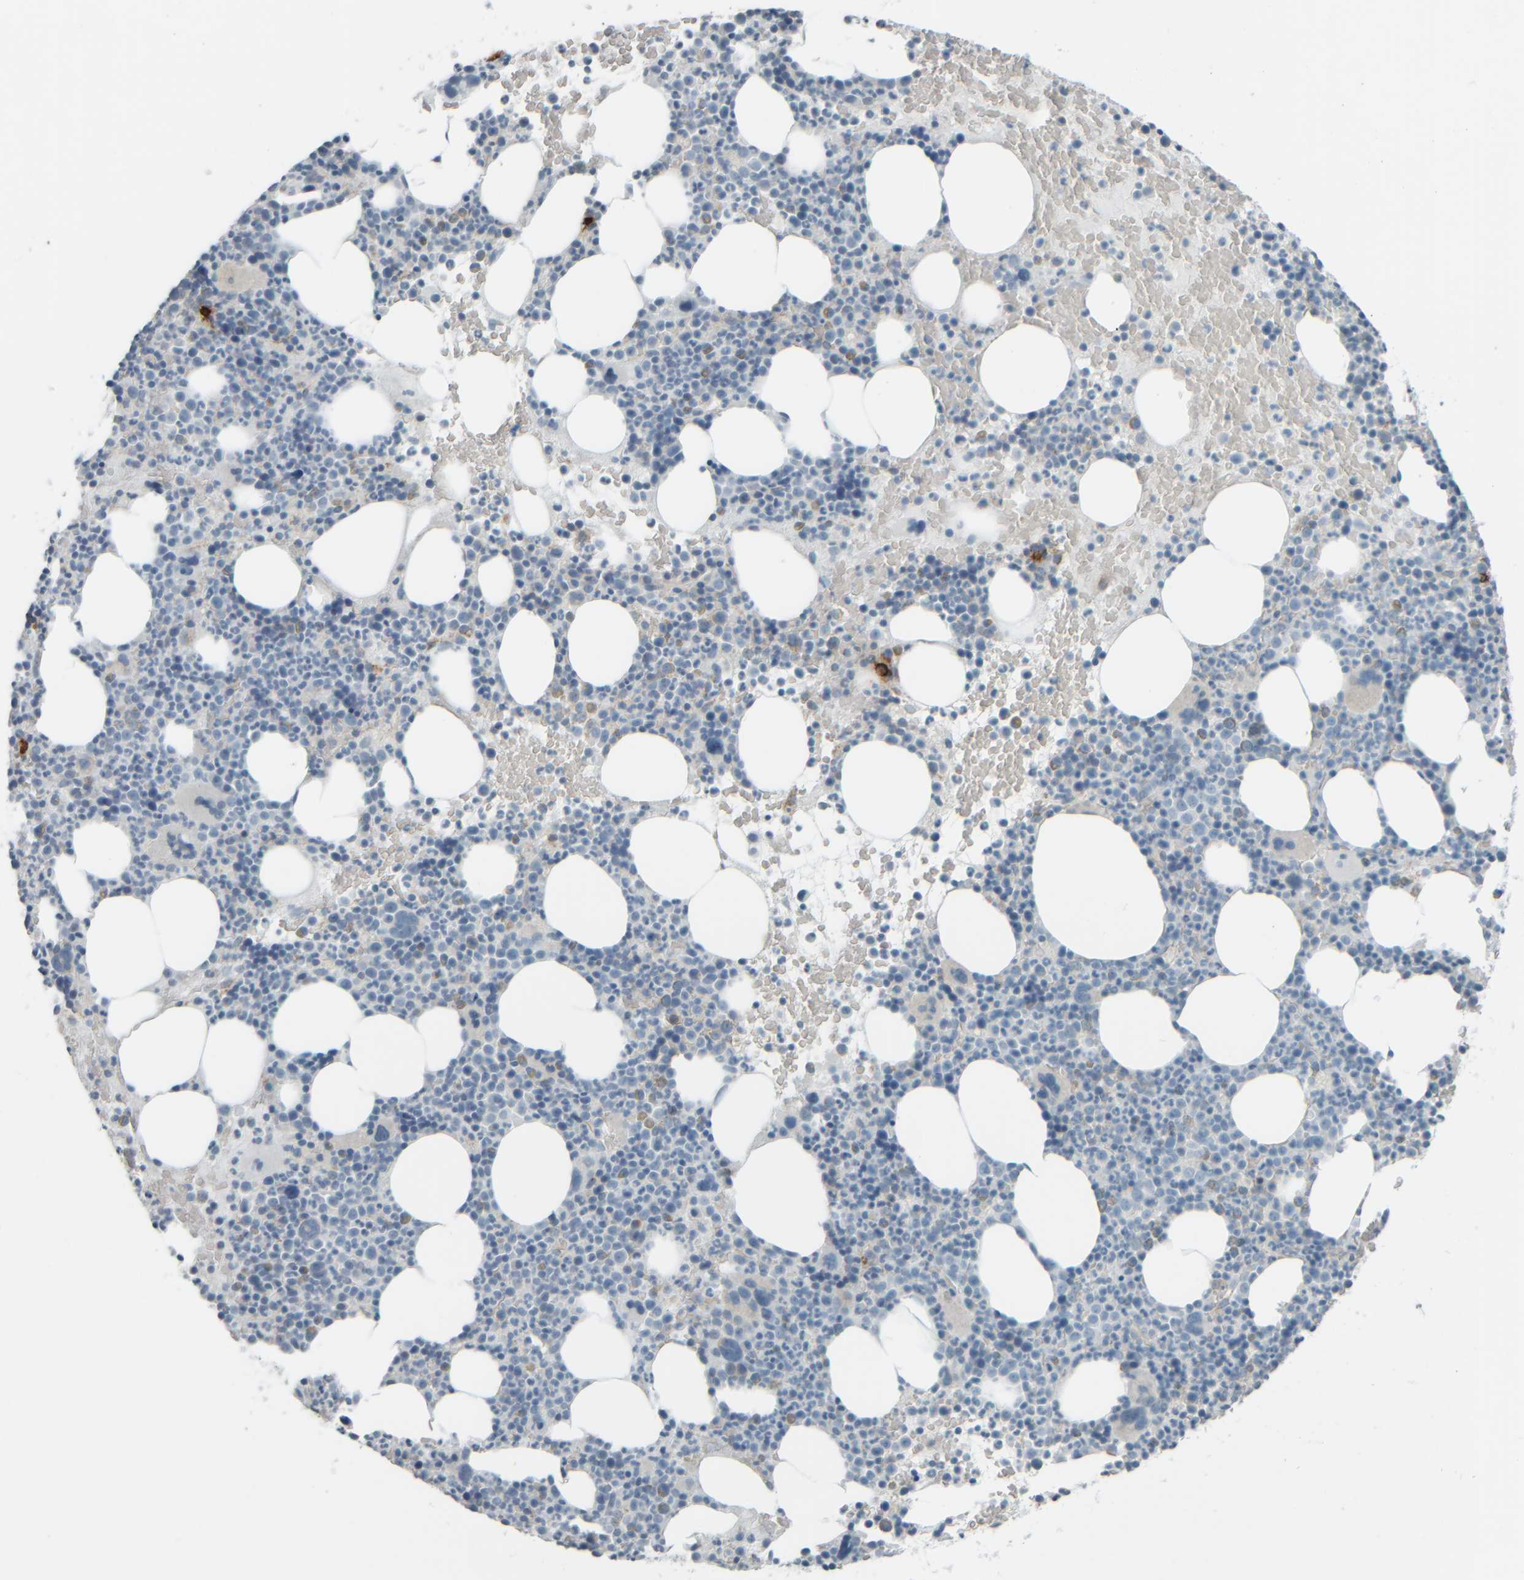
{"staining": {"intensity": "strong", "quantity": "<25%", "location": "cytoplasmic/membranous"}, "tissue": "bone marrow", "cell_type": "Hematopoietic cells", "image_type": "normal", "snomed": [{"axis": "morphology", "description": "Normal tissue, NOS"}, {"axis": "morphology", "description": "Inflammation, NOS"}, {"axis": "topography", "description": "Bone marrow"}], "caption": "Immunohistochemistry (IHC) histopathology image of unremarkable bone marrow: bone marrow stained using IHC demonstrates medium levels of strong protein expression localized specifically in the cytoplasmic/membranous of hematopoietic cells, appearing as a cytoplasmic/membranous brown color.", "gene": "TPSAB1", "patient": {"sex": "male", "age": 73}}